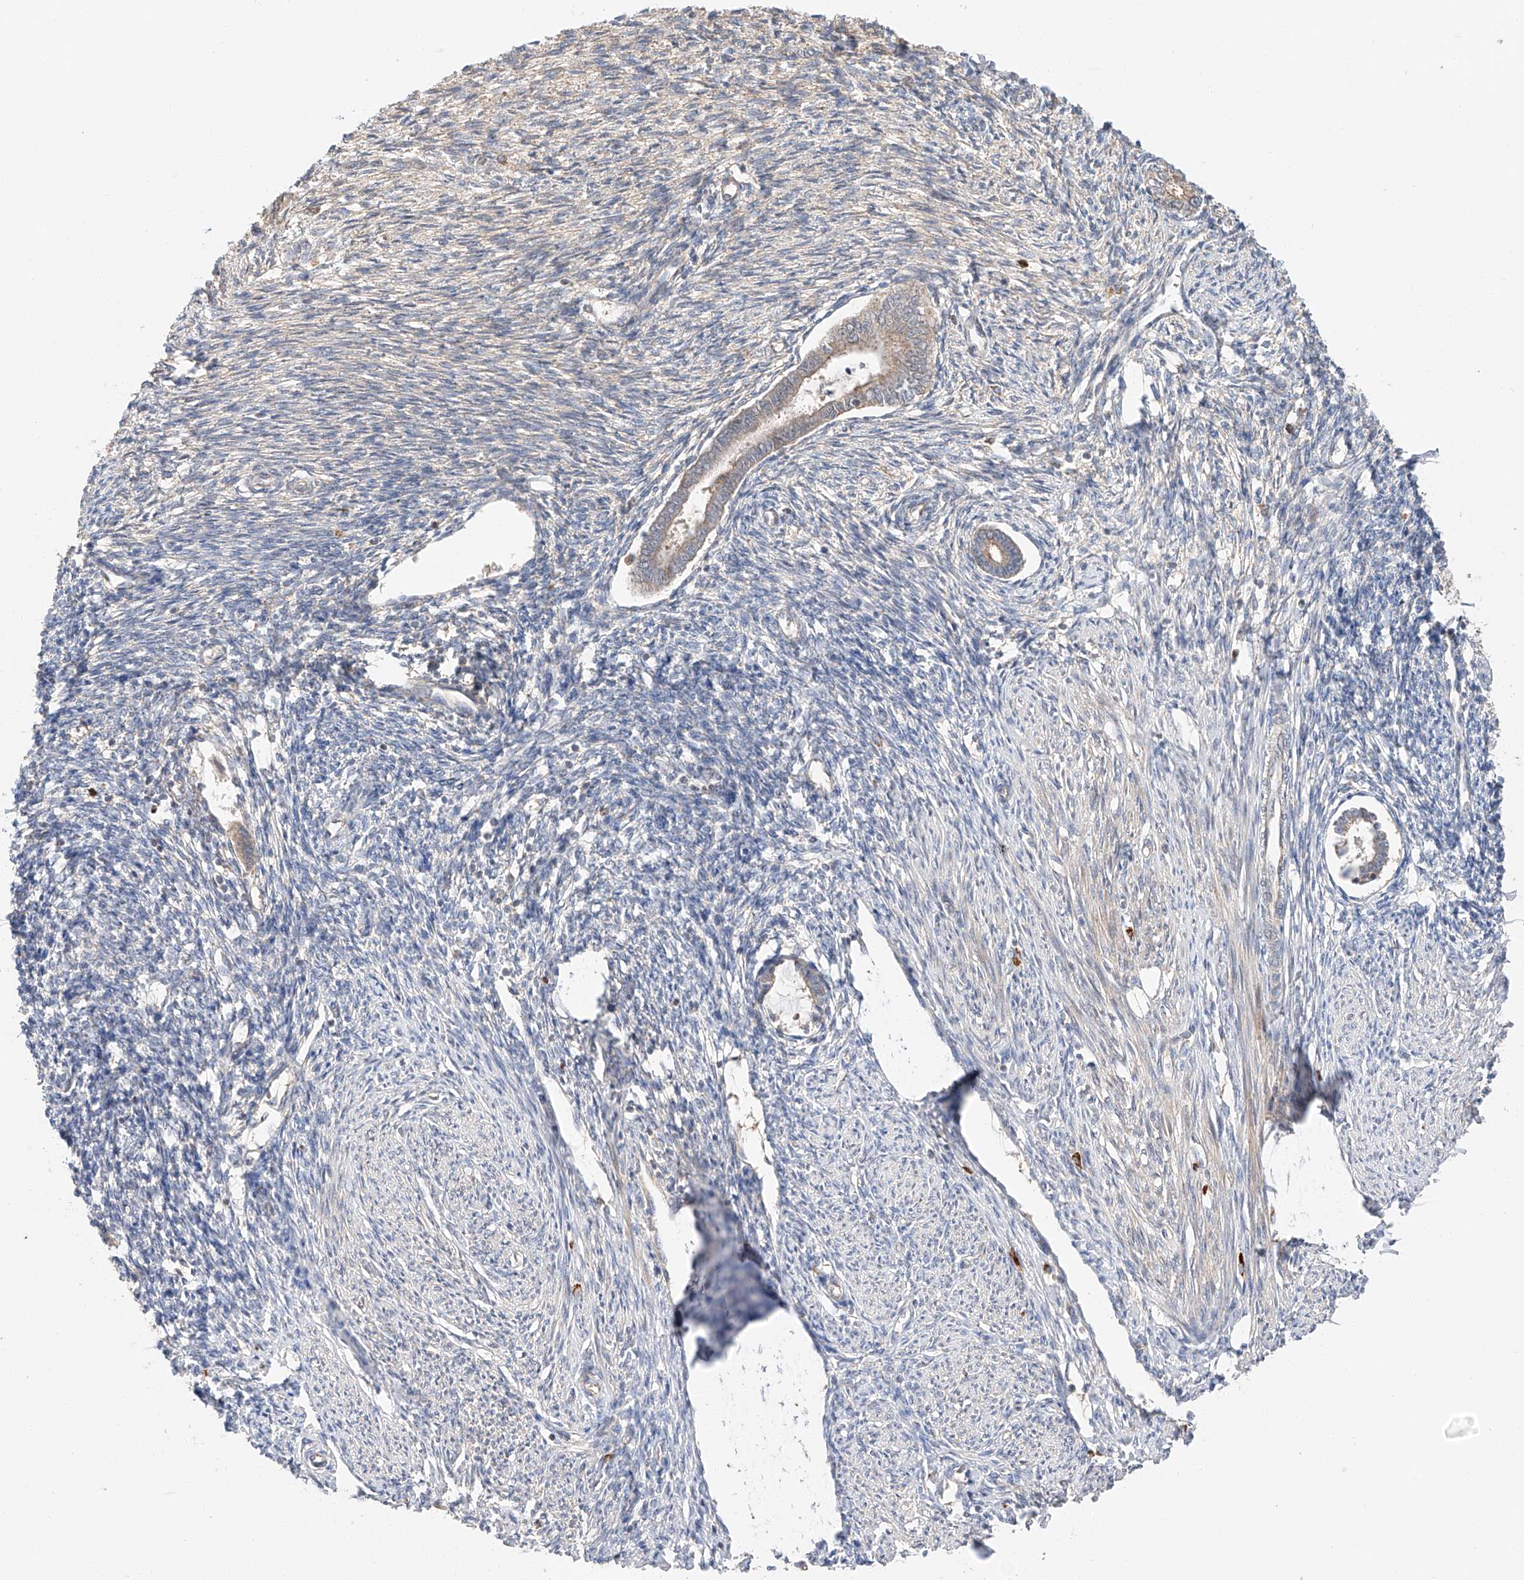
{"staining": {"intensity": "negative", "quantity": "none", "location": "none"}, "tissue": "endometrium", "cell_type": "Cells in endometrial stroma", "image_type": "normal", "snomed": [{"axis": "morphology", "description": "Normal tissue, NOS"}, {"axis": "topography", "description": "Endometrium"}], "caption": "DAB immunohistochemical staining of unremarkable human endometrium shows no significant expression in cells in endometrial stroma. (DAB immunohistochemistry (IHC), high magnification).", "gene": "XPNPEP1", "patient": {"sex": "female", "age": 56}}